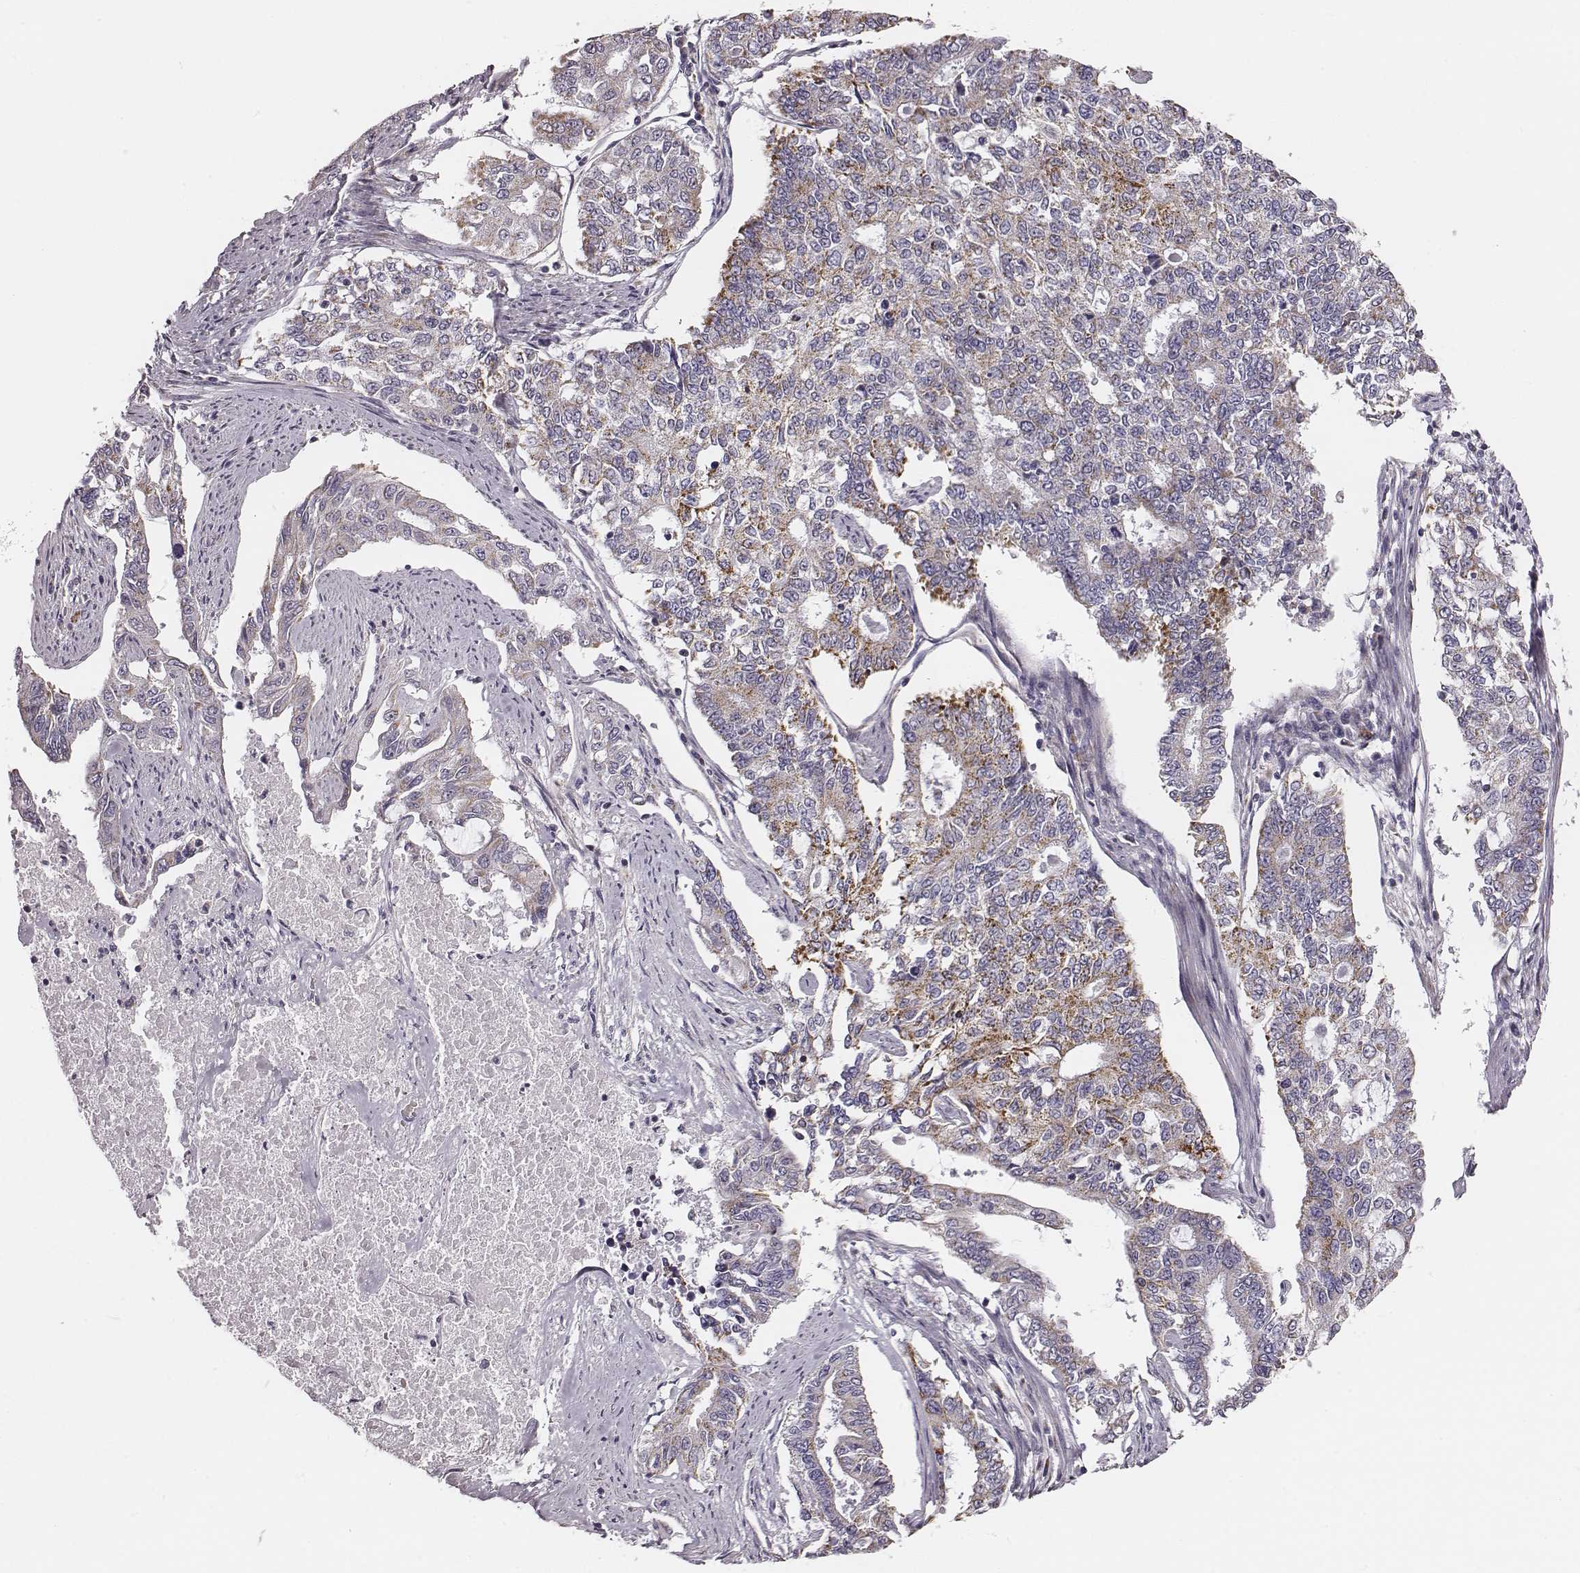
{"staining": {"intensity": "moderate", "quantity": "<25%", "location": "cytoplasmic/membranous"}, "tissue": "endometrial cancer", "cell_type": "Tumor cells", "image_type": "cancer", "snomed": [{"axis": "morphology", "description": "Adenocarcinoma, NOS"}, {"axis": "topography", "description": "Uterus"}], "caption": "A low amount of moderate cytoplasmic/membranous expression is present in about <25% of tumor cells in endometrial adenocarcinoma tissue.", "gene": "UBL4B", "patient": {"sex": "female", "age": 59}}